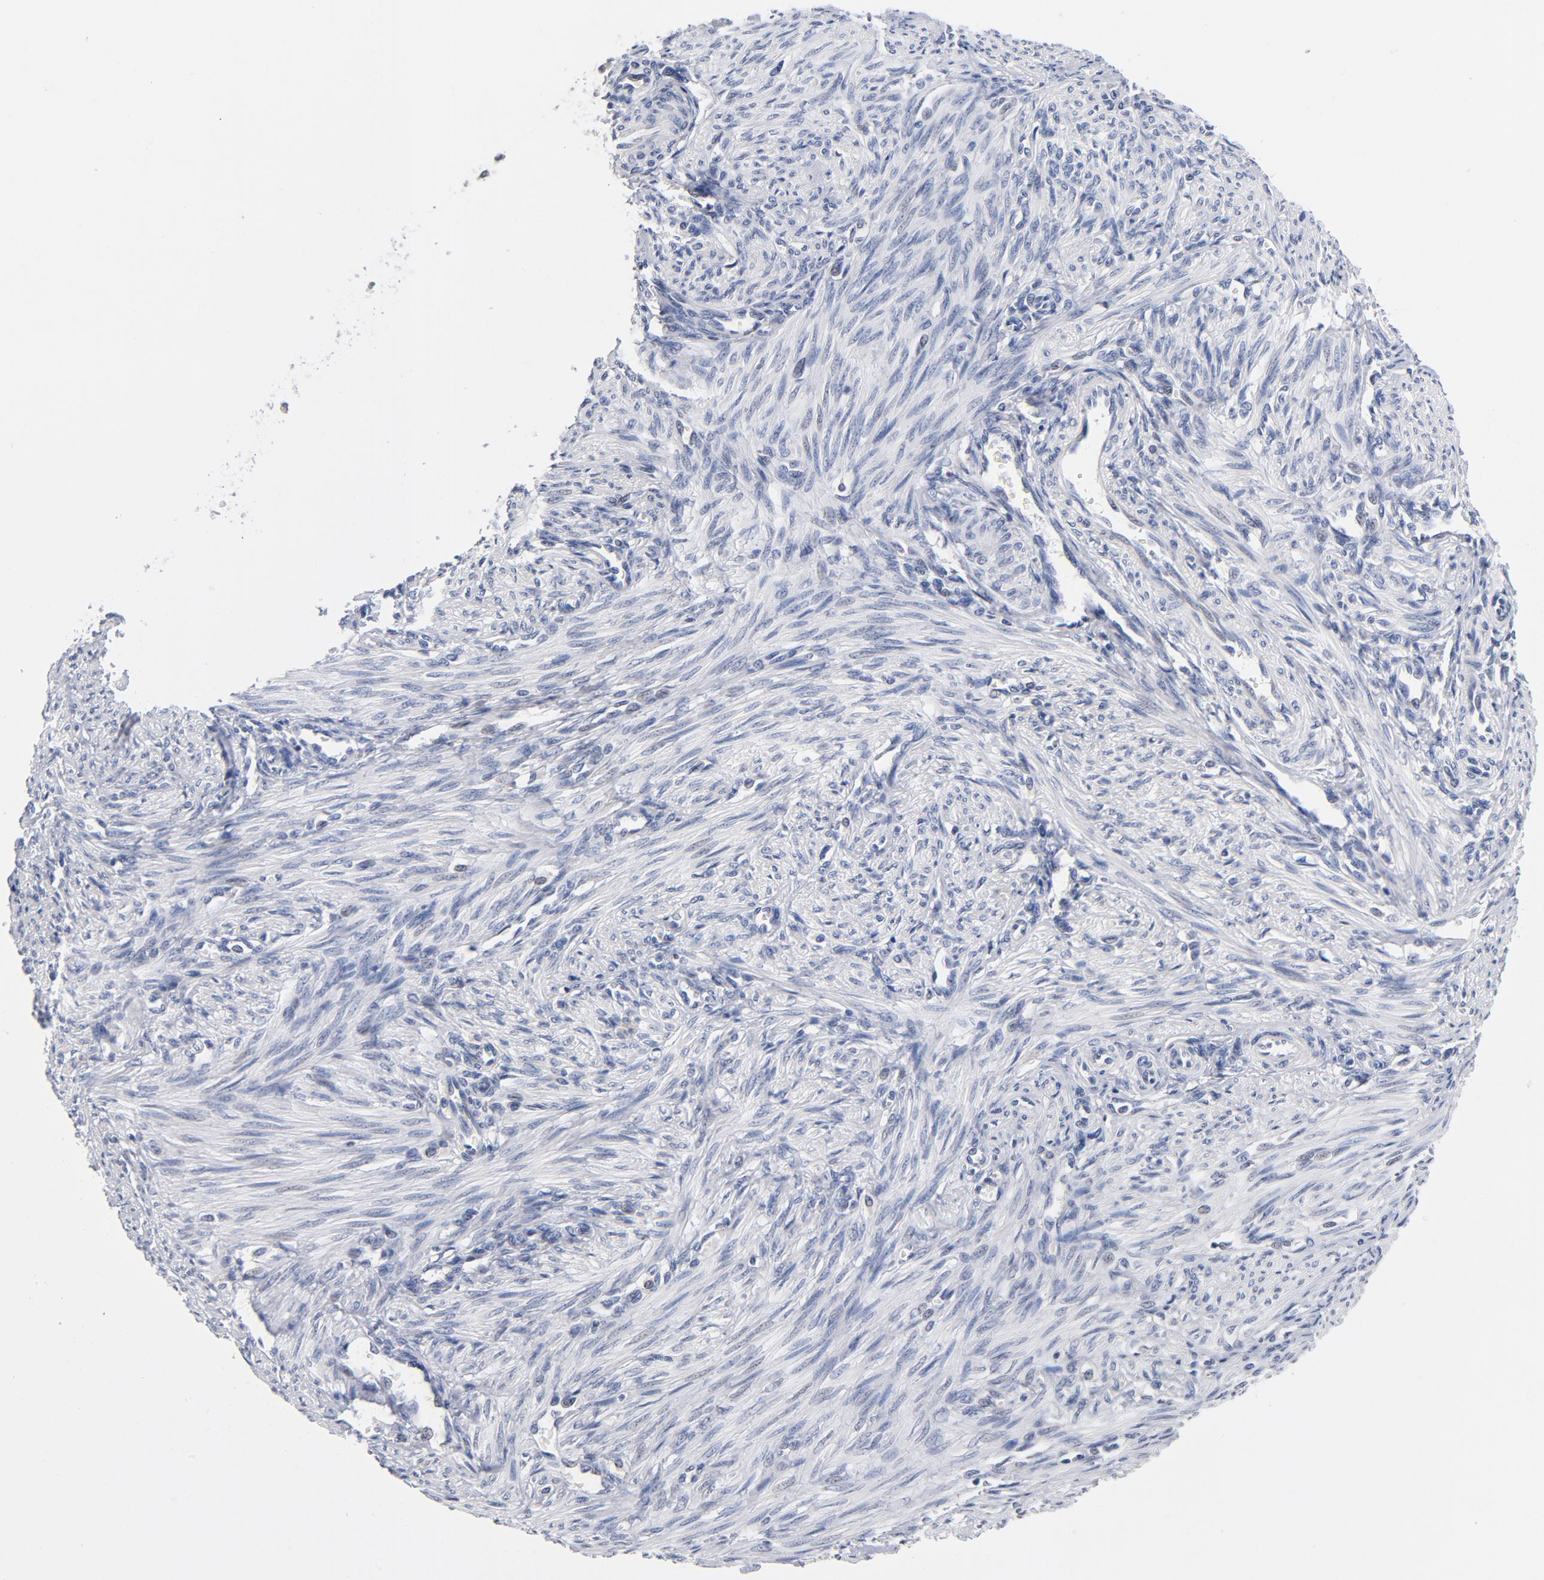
{"staining": {"intensity": "negative", "quantity": "none", "location": "none"}, "tissue": "endometrium", "cell_type": "Cells in endometrial stroma", "image_type": "normal", "snomed": [{"axis": "morphology", "description": "Normal tissue, NOS"}, {"axis": "topography", "description": "Endometrium"}], "caption": "An immunohistochemistry histopathology image of benign endometrium is shown. There is no staining in cells in endometrial stroma of endometrium. The staining was performed using DAB to visualize the protein expression in brown, while the nuclei were stained in blue with hematoxylin (Magnification: 20x).", "gene": "RBM3", "patient": {"sex": "female", "age": 27}}